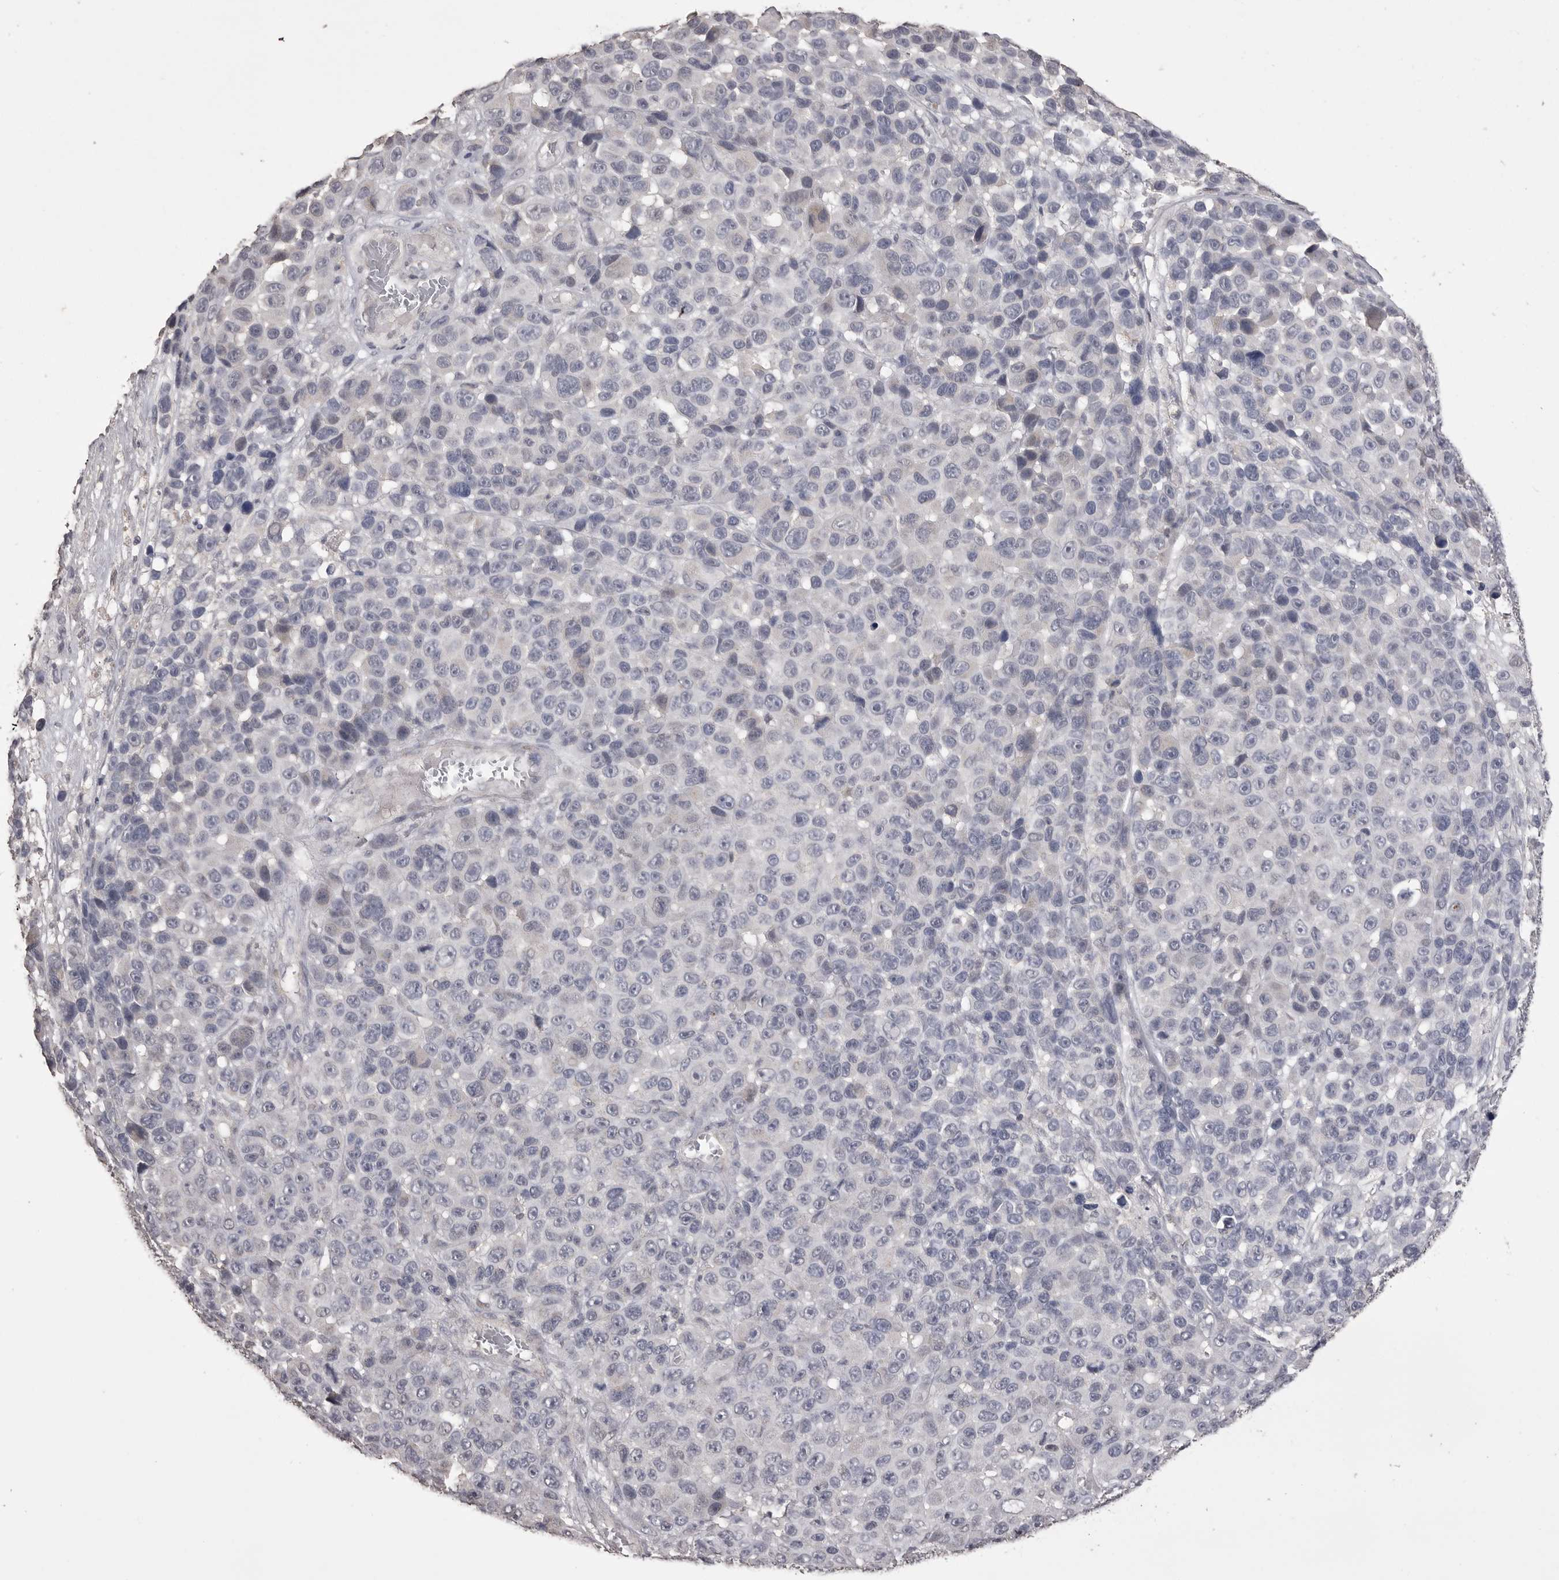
{"staining": {"intensity": "negative", "quantity": "none", "location": "none"}, "tissue": "melanoma", "cell_type": "Tumor cells", "image_type": "cancer", "snomed": [{"axis": "morphology", "description": "Malignant melanoma, NOS"}, {"axis": "topography", "description": "Skin"}], "caption": "Immunohistochemistry (IHC) photomicrograph of melanoma stained for a protein (brown), which exhibits no staining in tumor cells. The staining was performed using DAB (3,3'-diaminobenzidine) to visualize the protein expression in brown, while the nuclei were stained in blue with hematoxylin (Magnification: 20x).", "gene": "MMP7", "patient": {"sex": "male", "age": 53}}